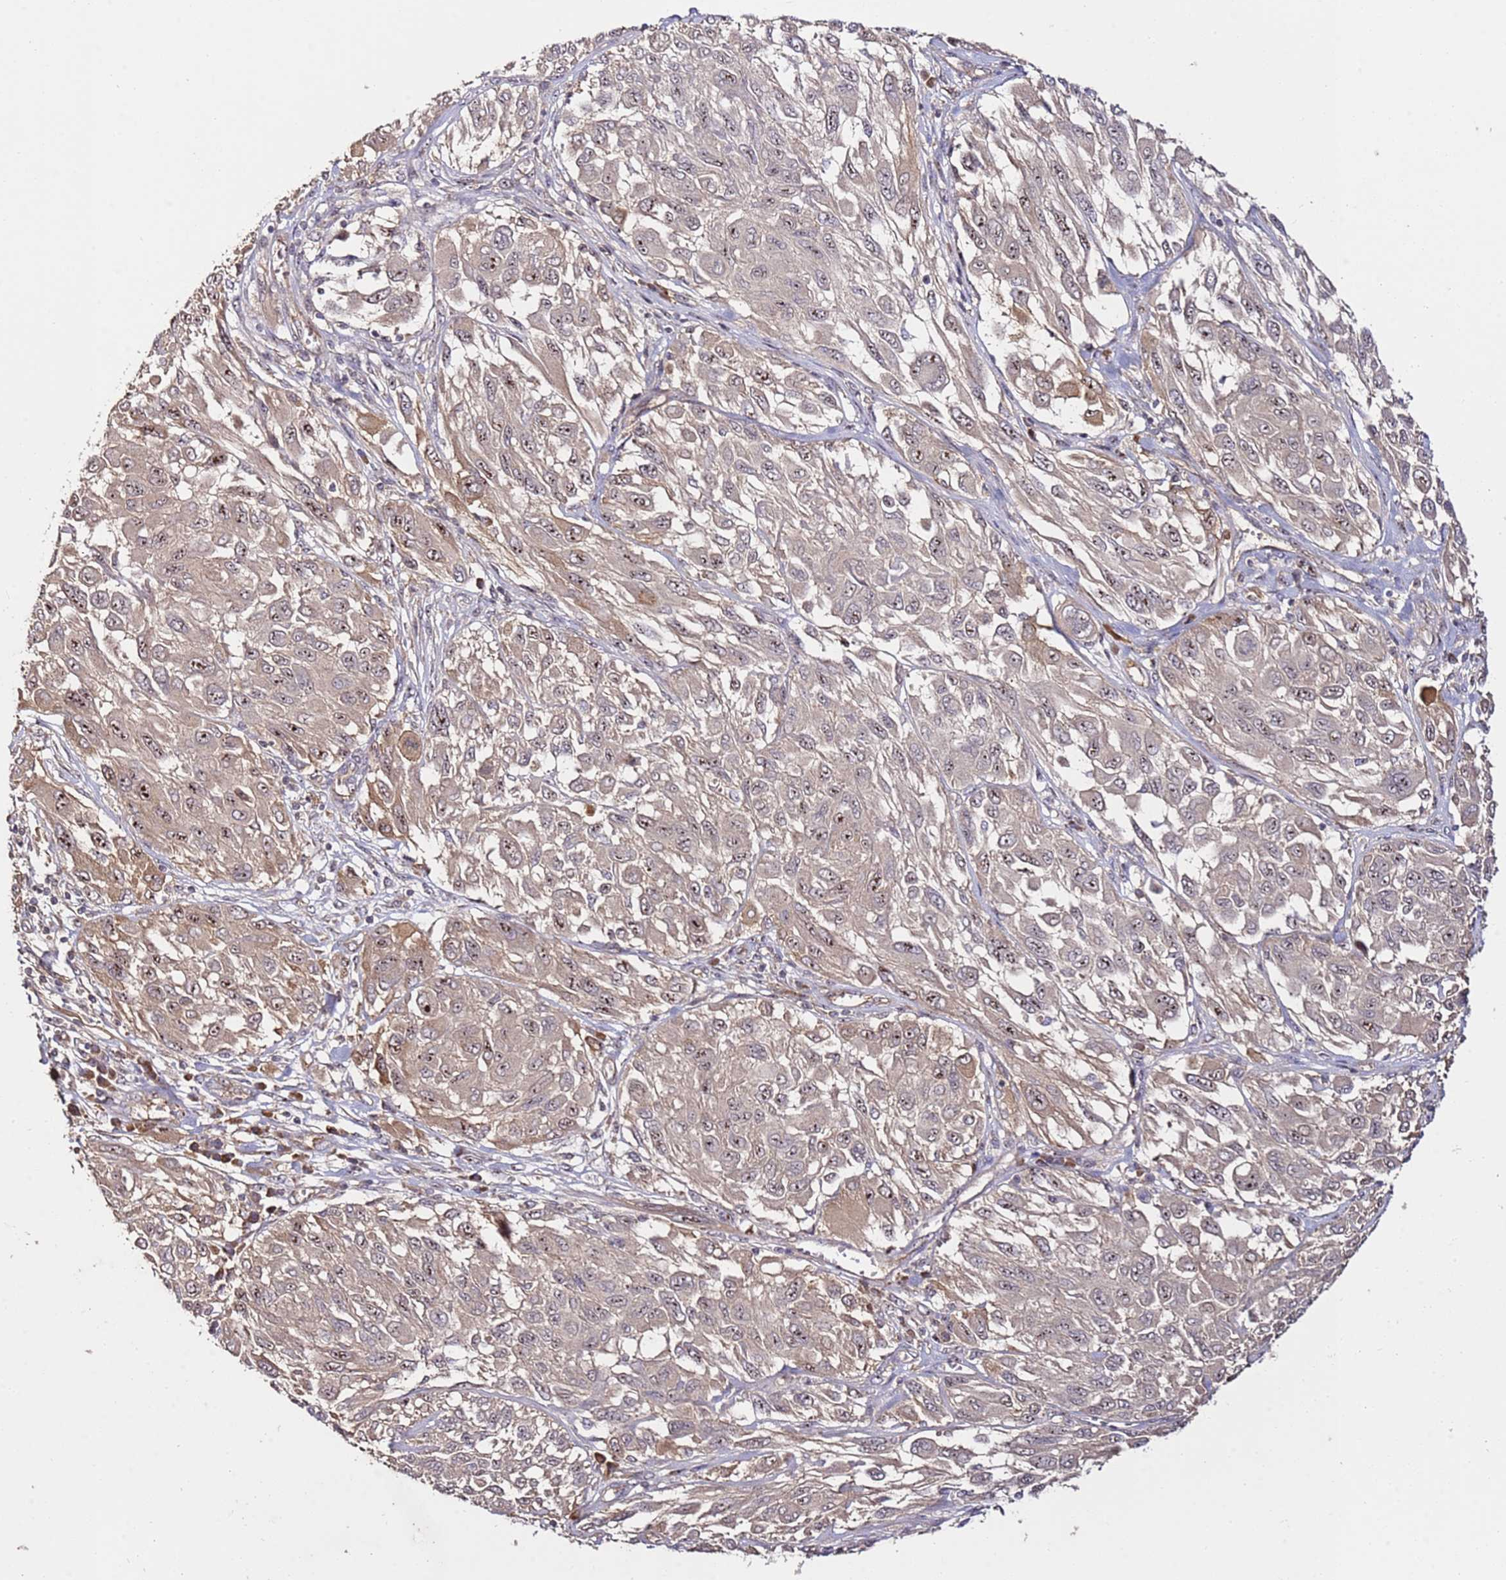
{"staining": {"intensity": "weak", "quantity": ">75%", "location": "nuclear"}, "tissue": "melanoma", "cell_type": "Tumor cells", "image_type": "cancer", "snomed": [{"axis": "morphology", "description": "Malignant melanoma, NOS"}, {"axis": "topography", "description": "Skin"}], "caption": "Protein expression analysis of malignant melanoma displays weak nuclear positivity in about >75% of tumor cells.", "gene": "DDX27", "patient": {"sex": "female", "age": 91}}